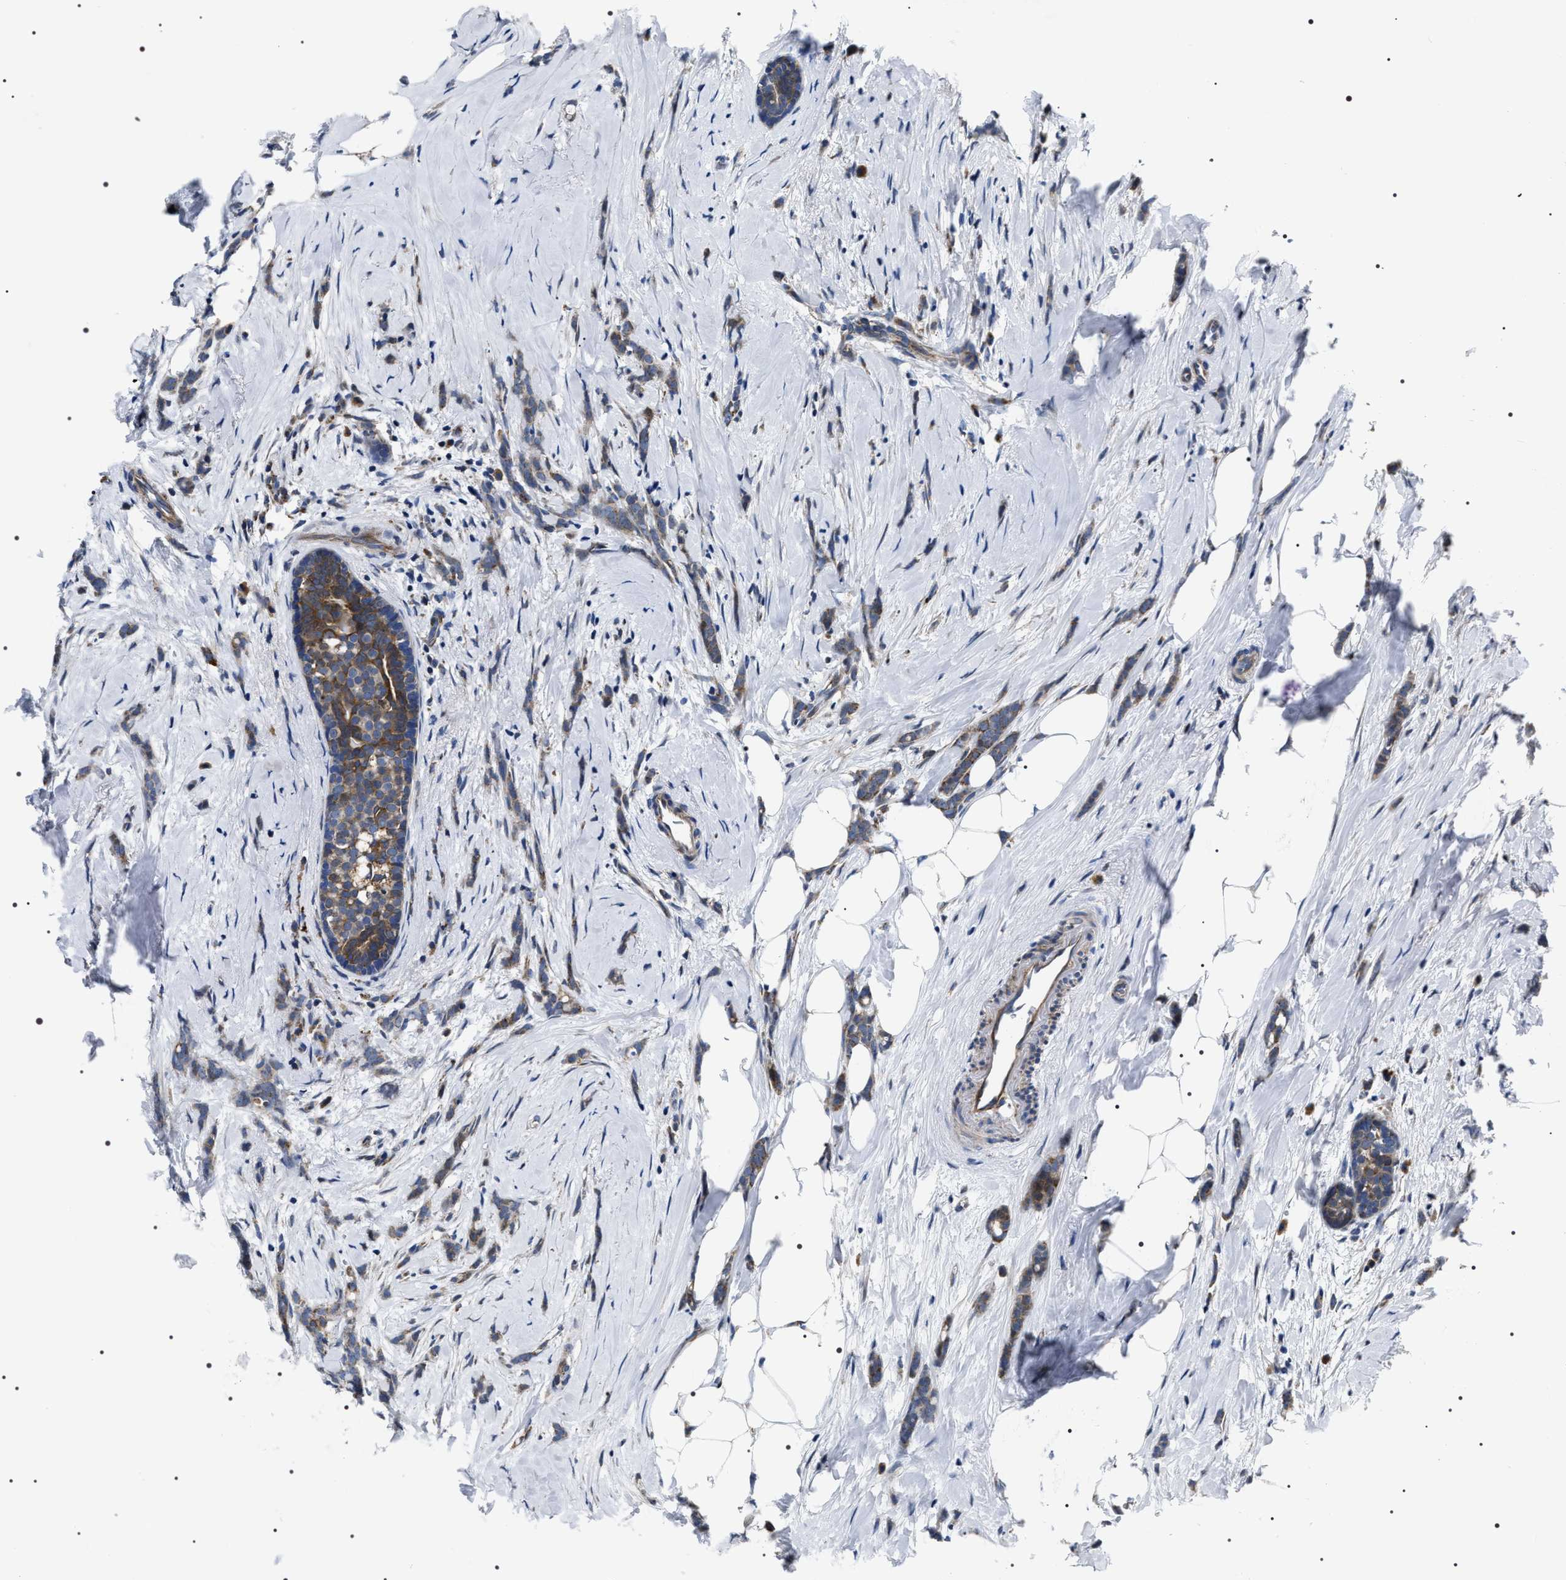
{"staining": {"intensity": "moderate", "quantity": ">75%", "location": "cytoplasmic/membranous"}, "tissue": "breast cancer", "cell_type": "Tumor cells", "image_type": "cancer", "snomed": [{"axis": "morphology", "description": "Lobular carcinoma, in situ"}, {"axis": "morphology", "description": "Lobular carcinoma"}, {"axis": "topography", "description": "Breast"}], "caption": "Lobular carcinoma (breast) was stained to show a protein in brown. There is medium levels of moderate cytoplasmic/membranous positivity in about >75% of tumor cells.", "gene": "NTMT1", "patient": {"sex": "female", "age": 41}}